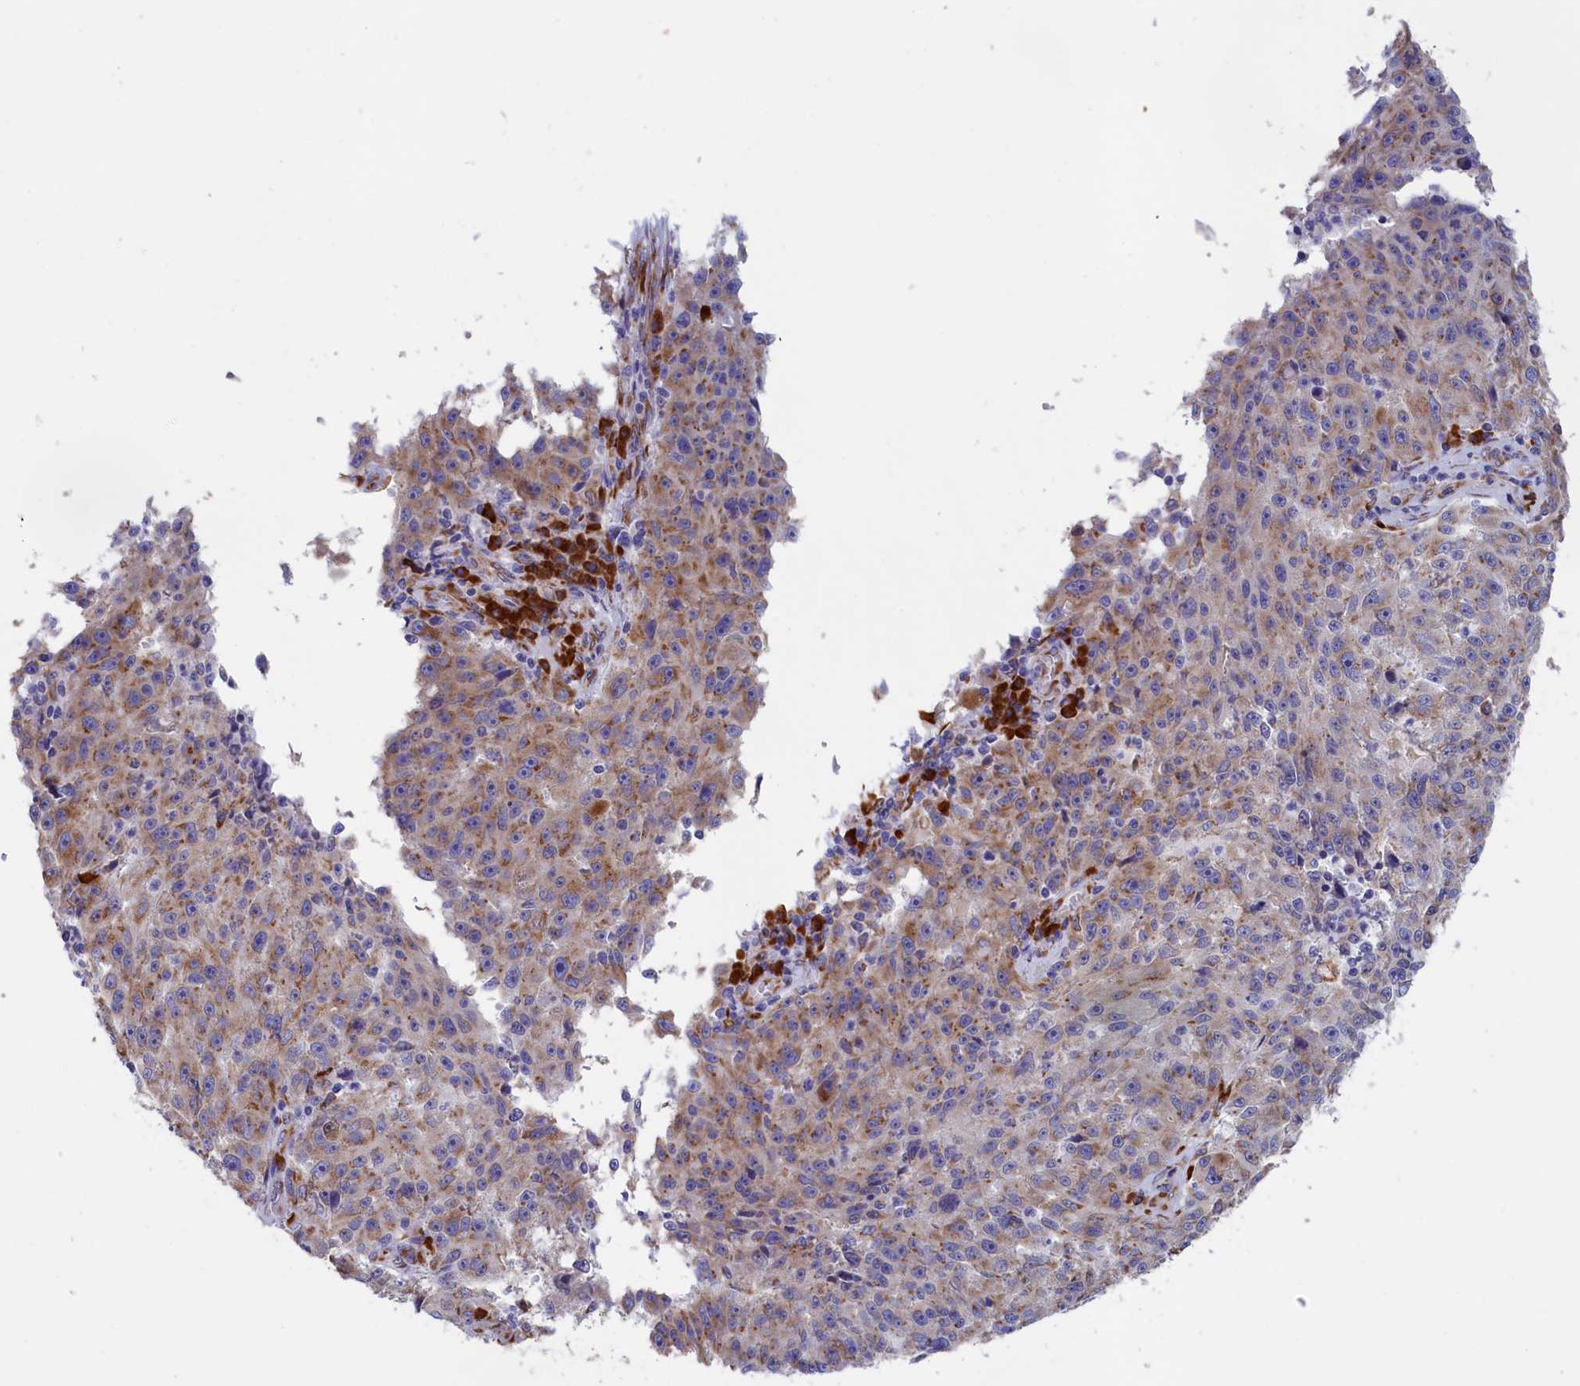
{"staining": {"intensity": "moderate", "quantity": "25%-75%", "location": "cytoplasmic/membranous"}, "tissue": "melanoma", "cell_type": "Tumor cells", "image_type": "cancer", "snomed": [{"axis": "morphology", "description": "Malignant melanoma, NOS"}, {"axis": "topography", "description": "Skin"}], "caption": "The histopathology image reveals staining of malignant melanoma, revealing moderate cytoplasmic/membranous protein expression (brown color) within tumor cells.", "gene": "CCDC68", "patient": {"sex": "male", "age": 53}}